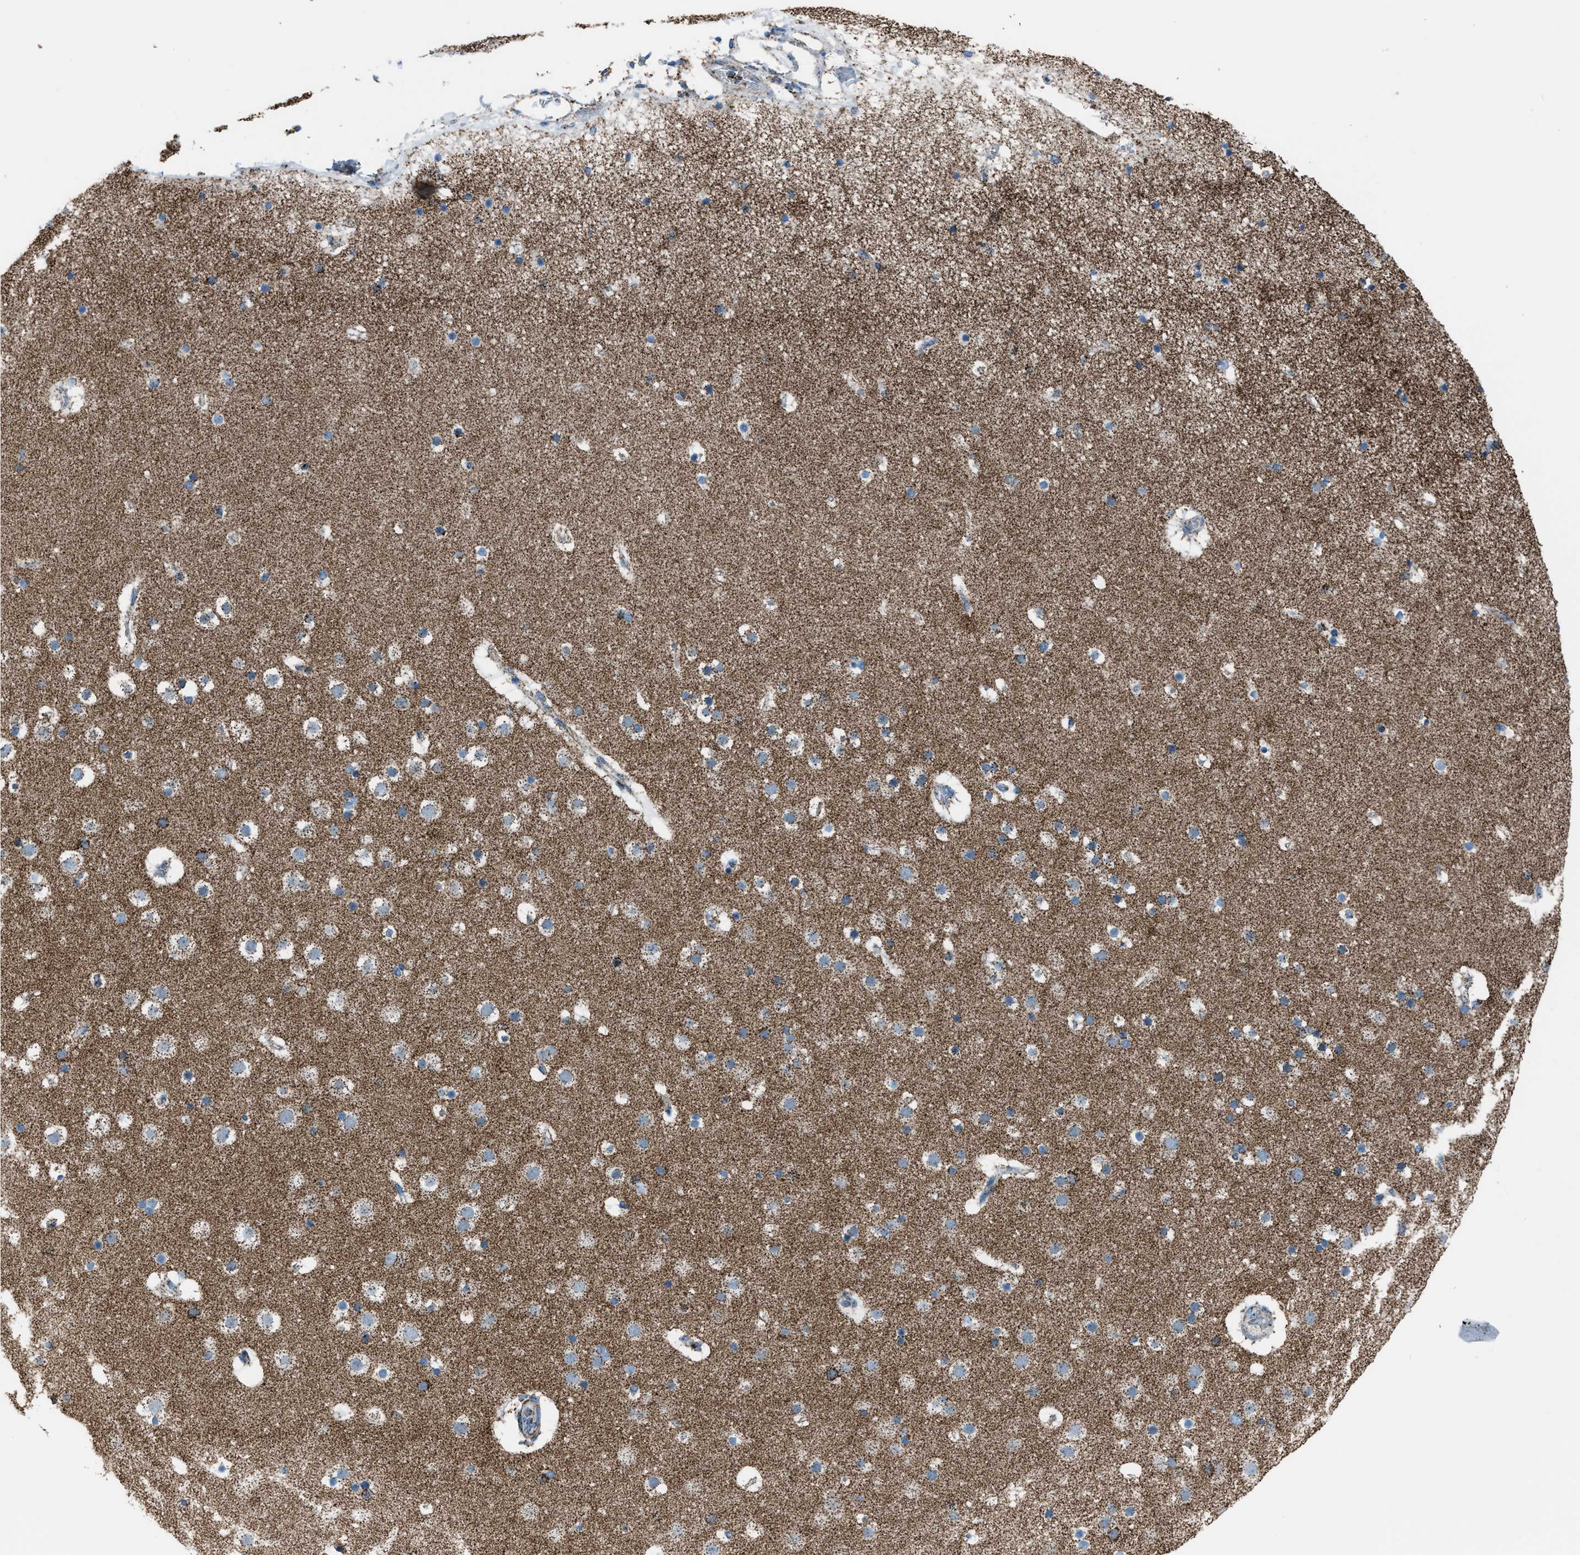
{"staining": {"intensity": "weak", "quantity": ">75%", "location": "cytoplasmic/membranous"}, "tissue": "cerebral cortex", "cell_type": "Endothelial cells", "image_type": "normal", "snomed": [{"axis": "morphology", "description": "Normal tissue, NOS"}, {"axis": "topography", "description": "Cerebral cortex"}], "caption": "Brown immunohistochemical staining in normal cerebral cortex reveals weak cytoplasmic/membranous staining in about >75% of endothelial cells.", "gene": "MDH2", "patient": {"sex": "male", "age": 57}}